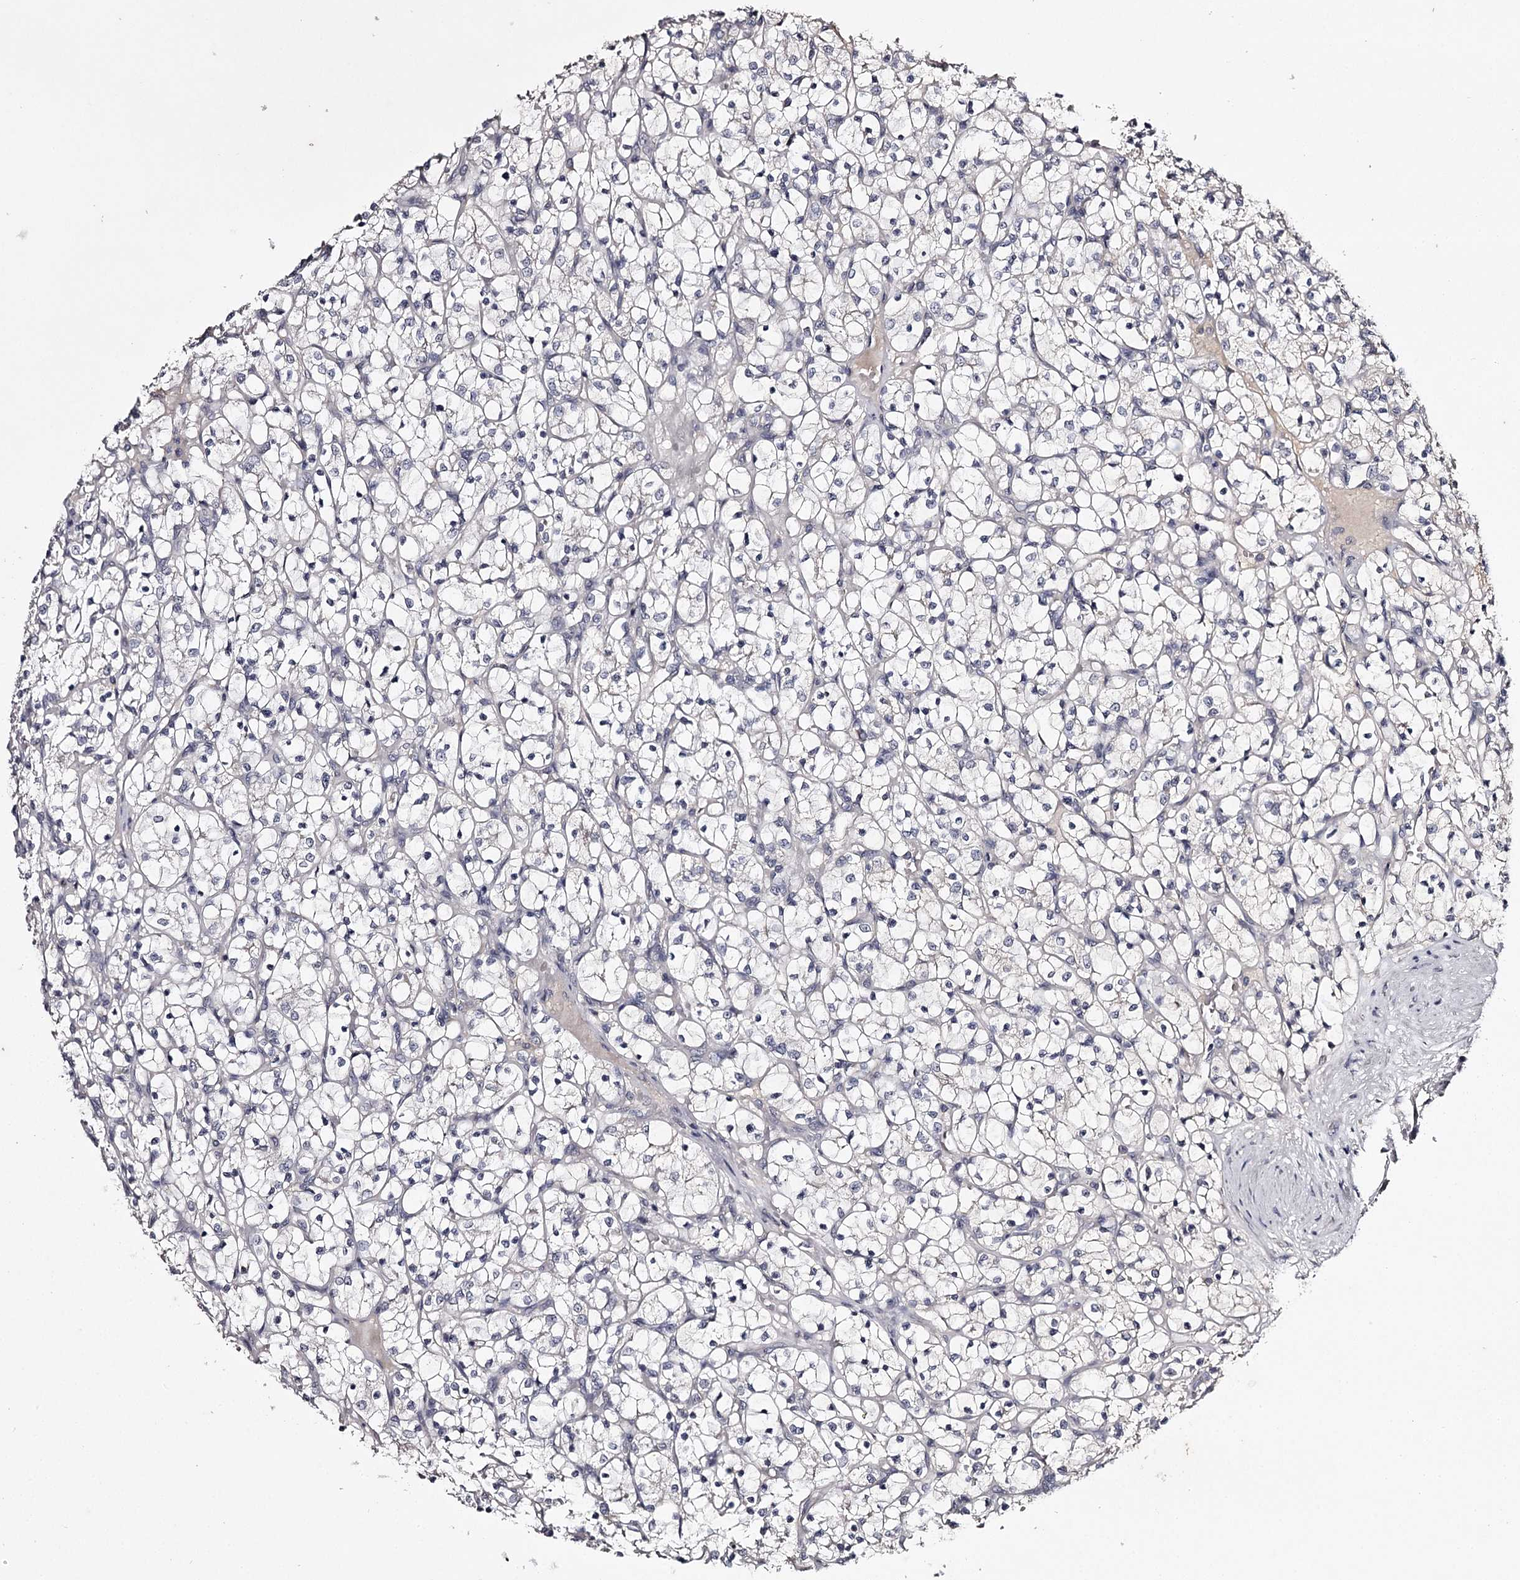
{"staining": {"intensity": "negative", "quantity": "none", "location": "none"}, "tissue": "renal cancer", "cell_type": "Tumor cells", "image_type": "cancer", "snomed": [{"axis": "morphology", "description": "Adenocarcinoma, NOS"}, {"axis": "topography", "description": "Kidney"}], "caption": "Tumor cells show no significant expression in renal cancer. (DAB (3,3'-diaminobenzidine) IHC, high magnification).", "gene": "PRM2", "patient": {"sex": "female", "age": 69}}